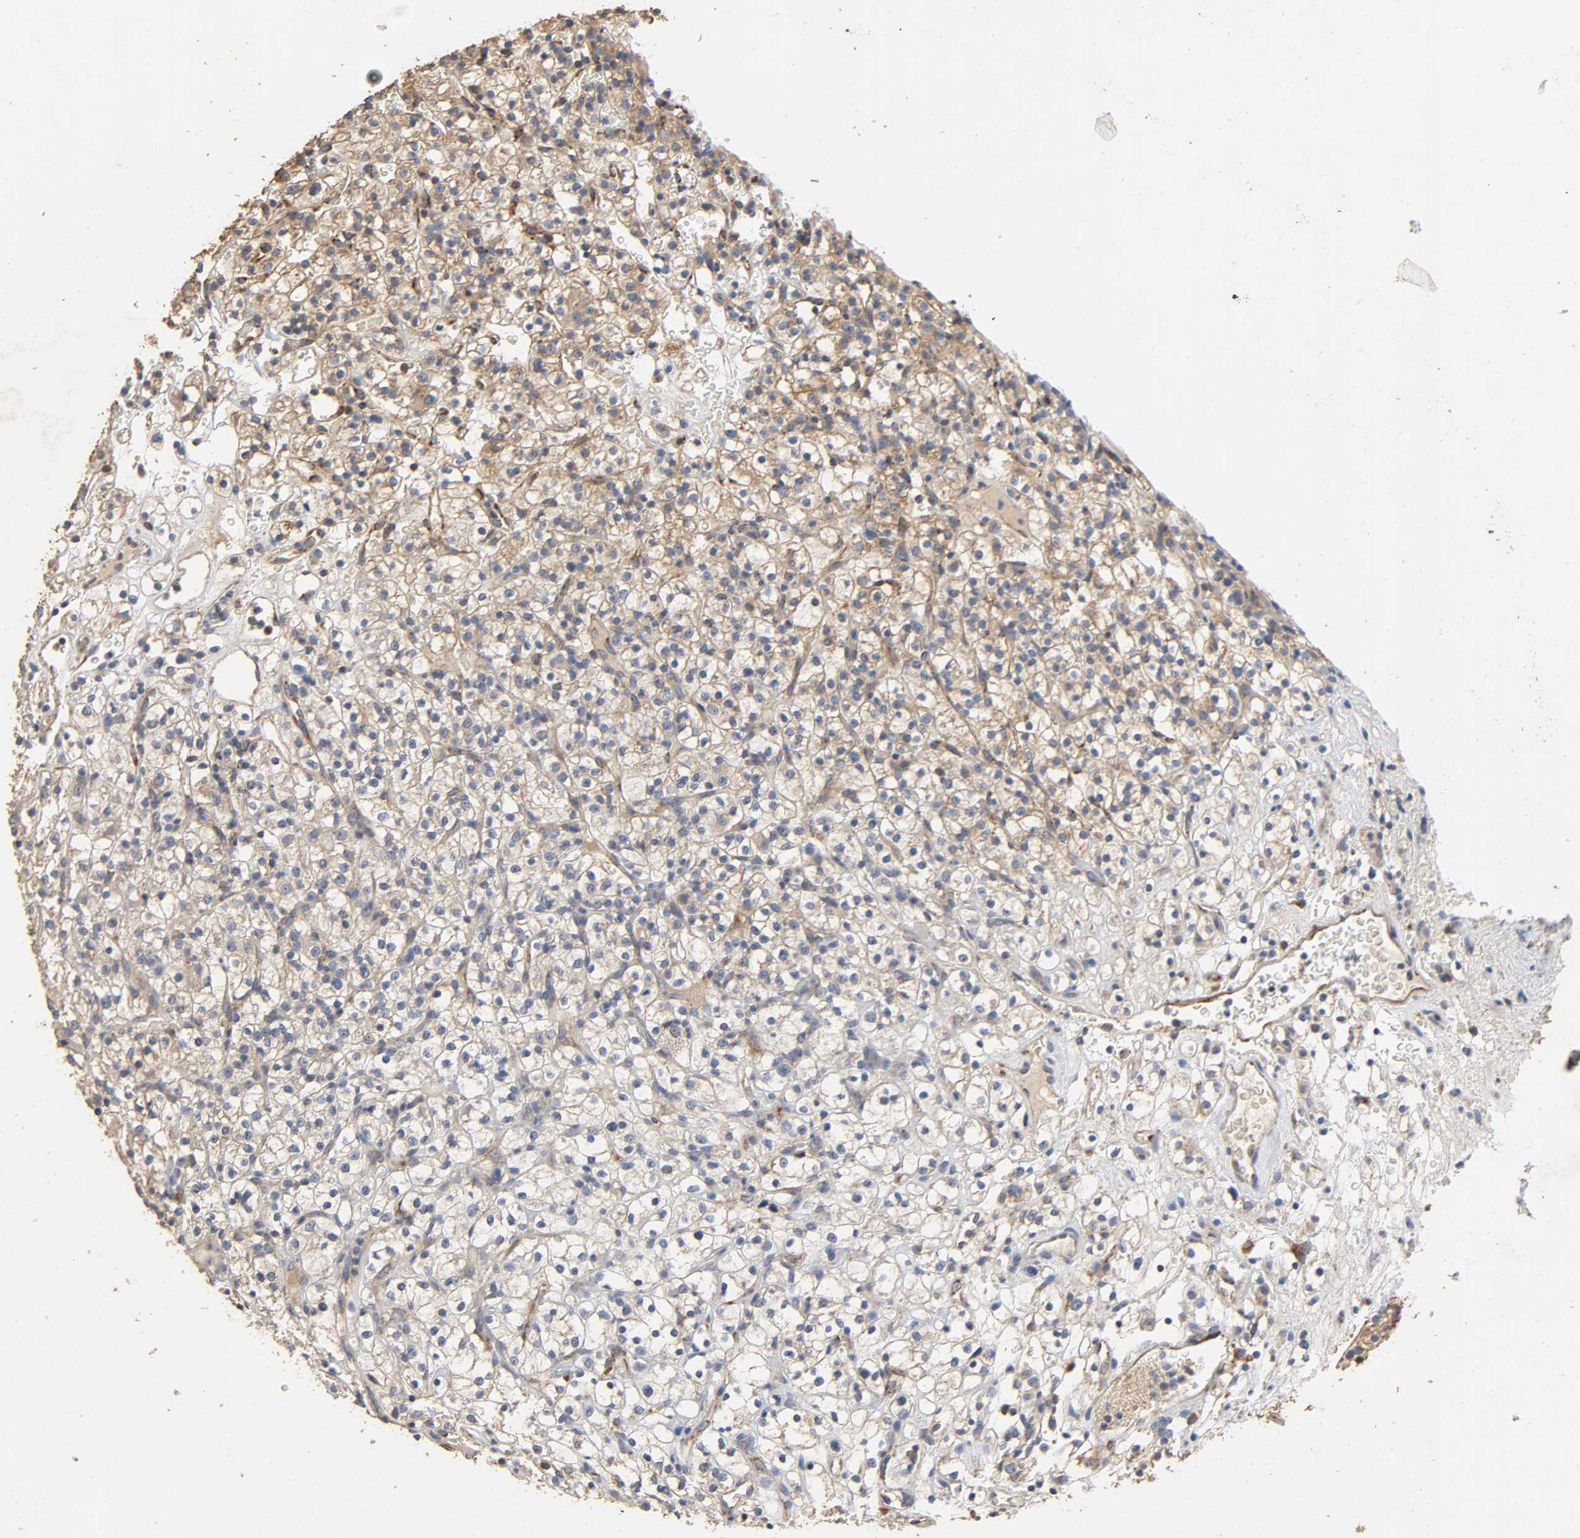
{"staining": {"intensity": "weak", "quantity": "<25%", "location": "cytoplasmic/membranous"}, "tissue": "renal cancer", "cell_type": "Tumor cells", "image_type": "cancer", "snomed": [{"axis": "morphology", "description": "Normal tissue, NOS"}, {"axis": "morphology", "description": "Adenocarcinoma, NOS"}, {"axis": "topography", "description": "Kidney"}], "caption": "This is an IHC histopathology image of renal cancer (adenocarcinoma). There is no expression in tumor cells.", "gene": "NDUFS3", "patient": {"sex": "female", "age": 72}}